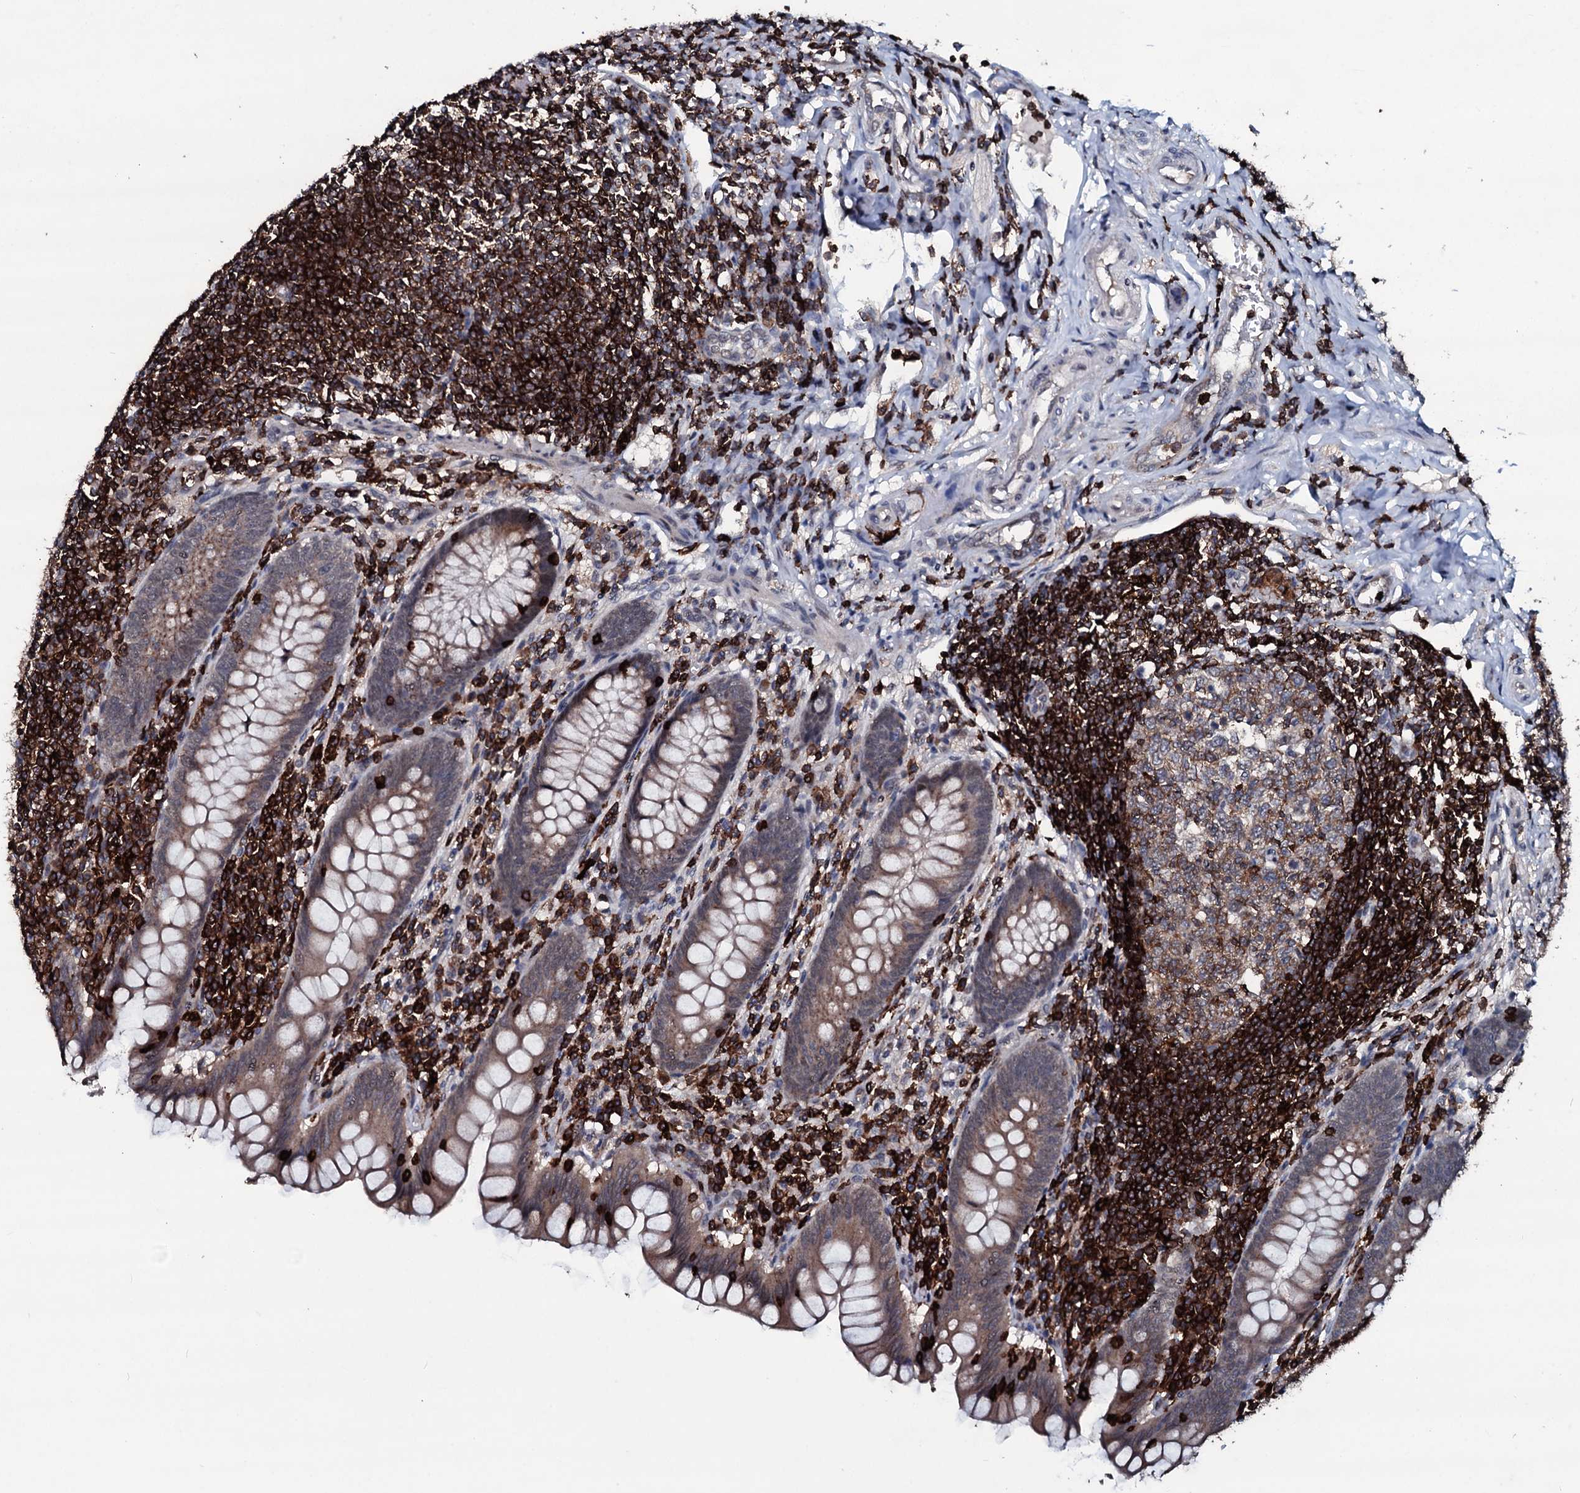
{"staining": {"intensity": "moderate", "quantity": ">75%", "location": "cytoplasmic/membranous"}, "tissue": "appendix", "cell_type": "Glandular cells", "image_type": "normal", "snomed": [{"axis": "morphology", "description": "Normal tissue, NOS"}, {"axis": "topography", "description": "Appendix"}], "caption": "Immunohistochemistry (IHC) (DAB) staining of unremarkable human appendix reveals moderate cytoplasmic/membranous protein positivity in approximately >75% of glandular cells.", "gene": "OGFOD2", "patient": {"sex": "female", "age": 33}}